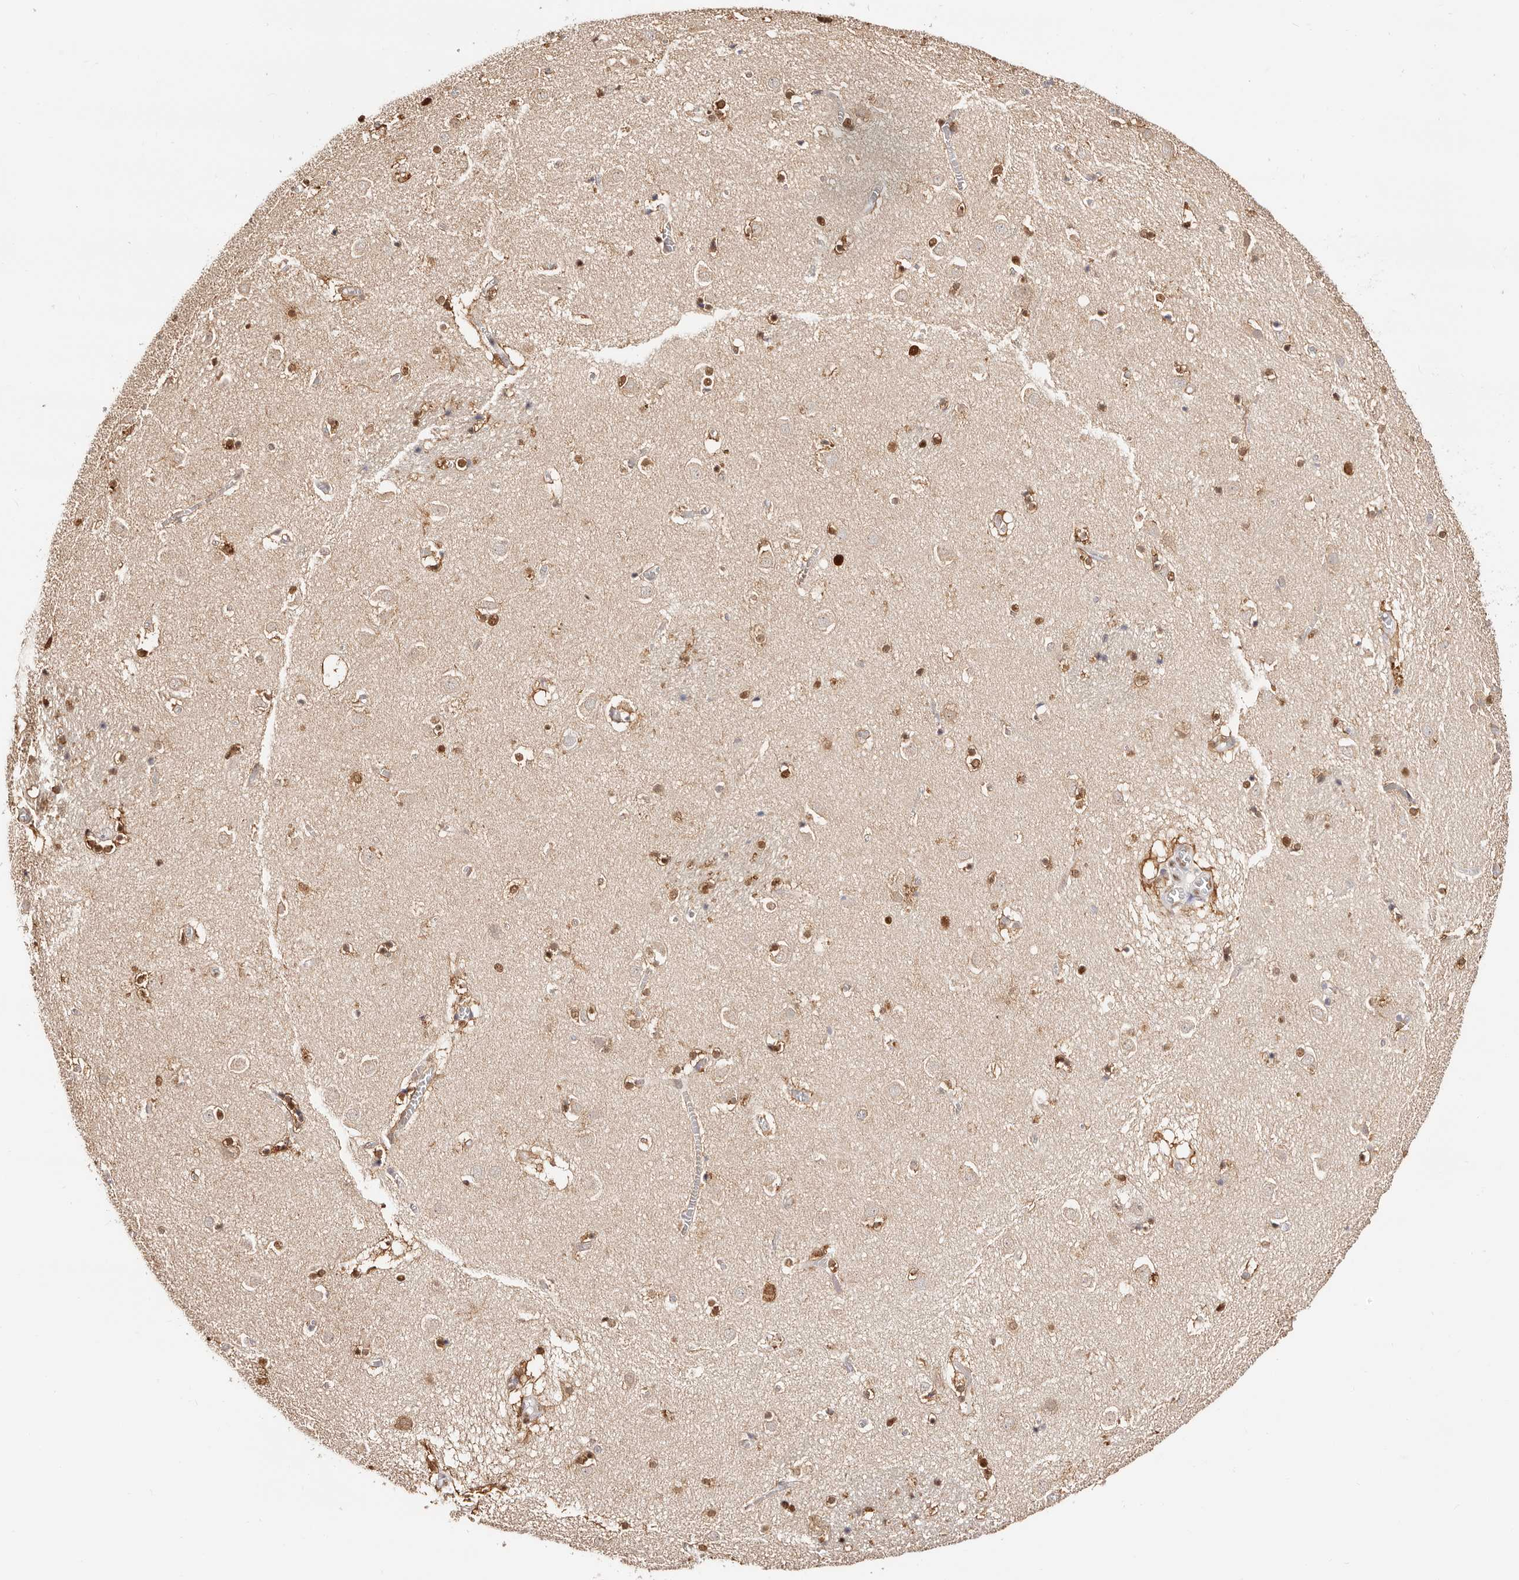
{"staining": {"intensity": "strong", "quantity": "25%-75%", "location": "nuclear"}, "tissue": "caudate", "cell_type": "Glial cells", "image_type": "normal", "snomed": [{"axis": "morphology", "description": "Normal tissue, NOS"}, {"axis": "topography", "description": "Lateral ventricle wall"}], "caption": "Brown immunohistochemical staining in normal human caudate demonstrates strong nuclear expression in approximately 25%-75% of glial cells.", "gene": "TKT", "patient": {"sex": "male", "age": 70}}